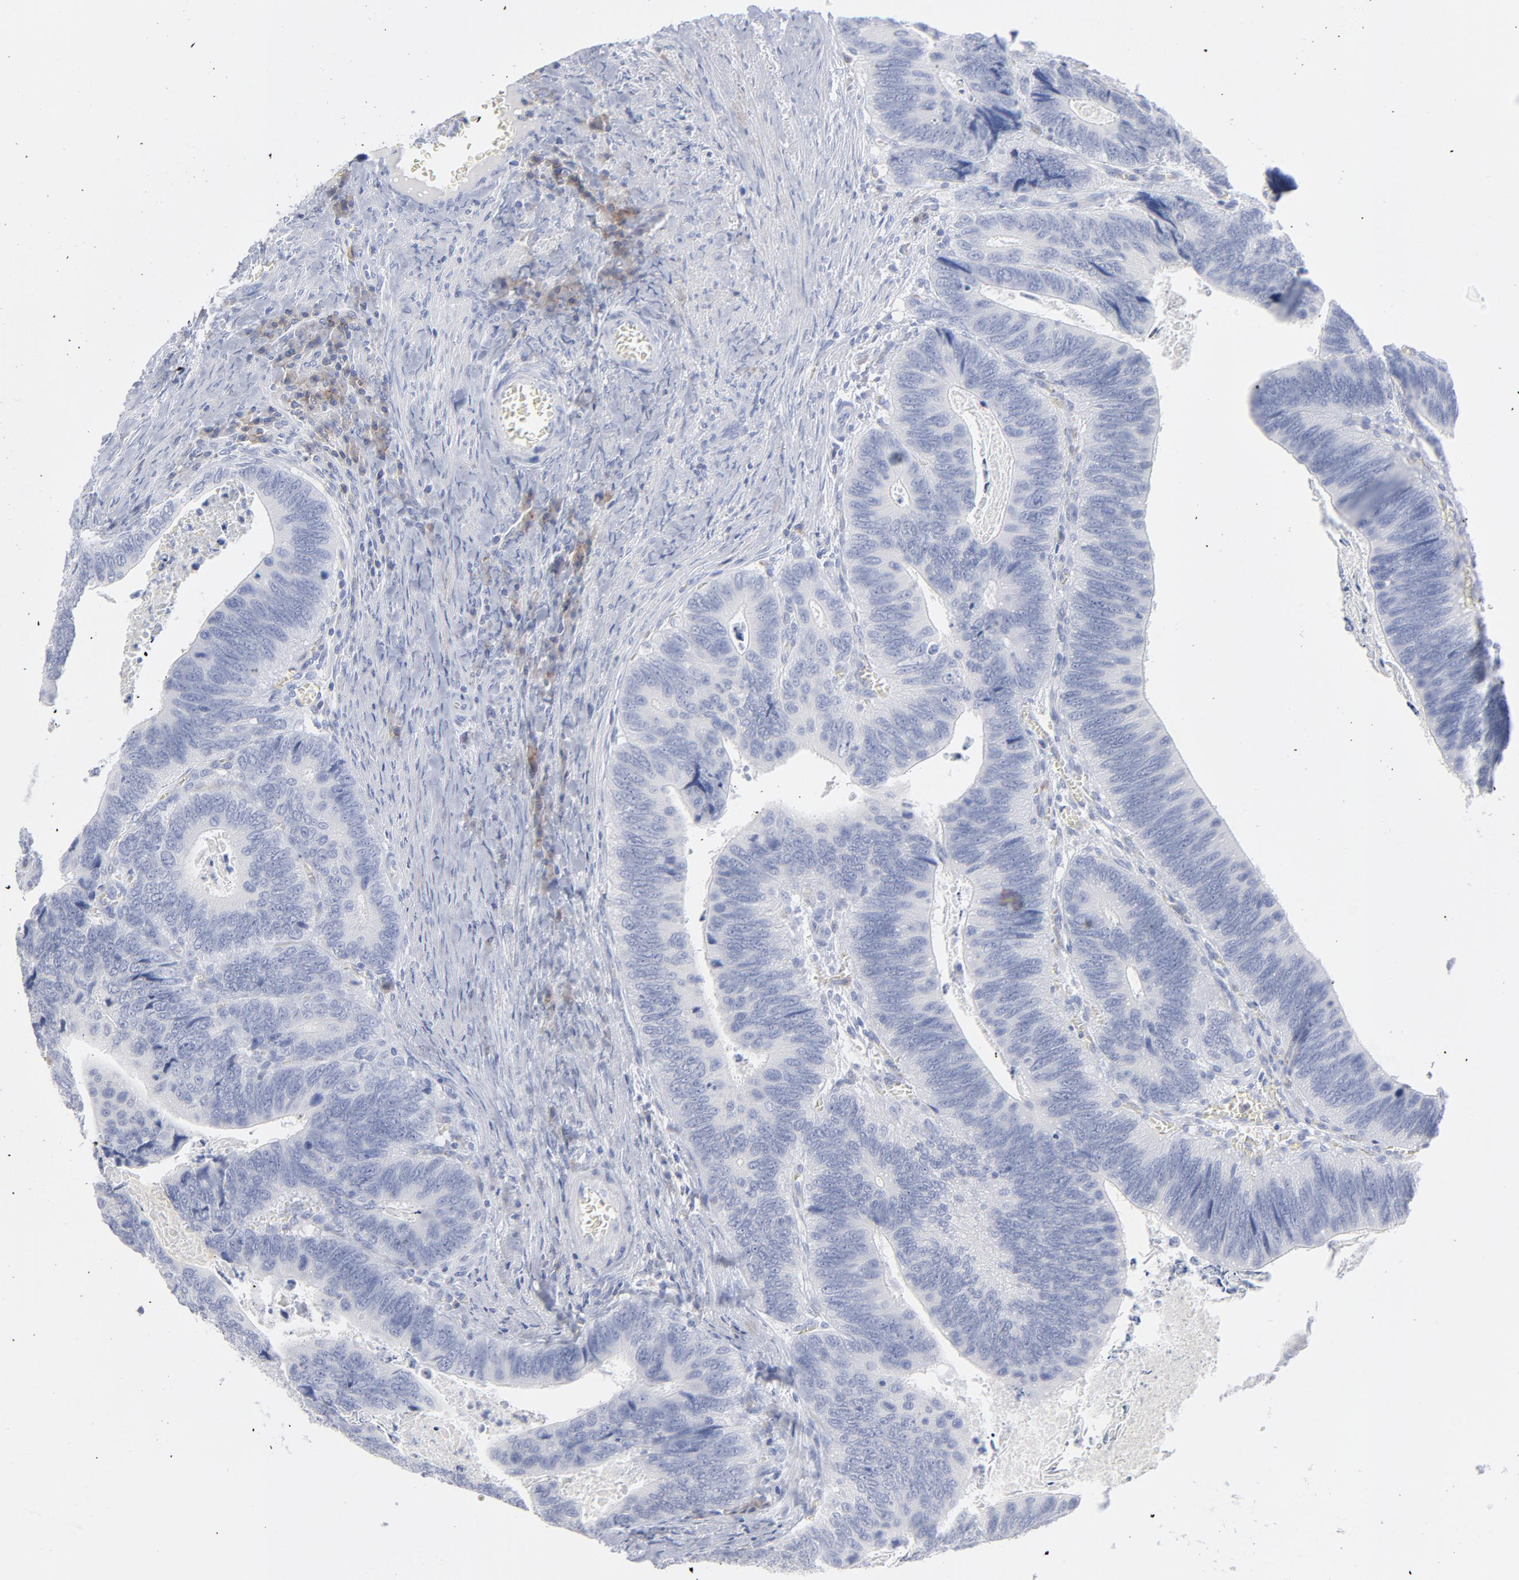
{"staining": {"intensity": "negative", "quantity": "none", "location": "none"}, "tissue": "colorectal cancer", "cell_type": "Tumor cells", "image_type": "cancer", "snomed": [{"axis": "morphology", "description": "Adenocarcinoma, NOS"}, {"axis": "topography", "description": "Colon"}], "caption": "High power microscopy photomicrograph of an IHC micrograph of colorectal cancer (adenocarcinoma), revealing no significant positivity in tumor cells.", "gene": "P2RY8", "patient": {"sex": "male", "age": 72}}